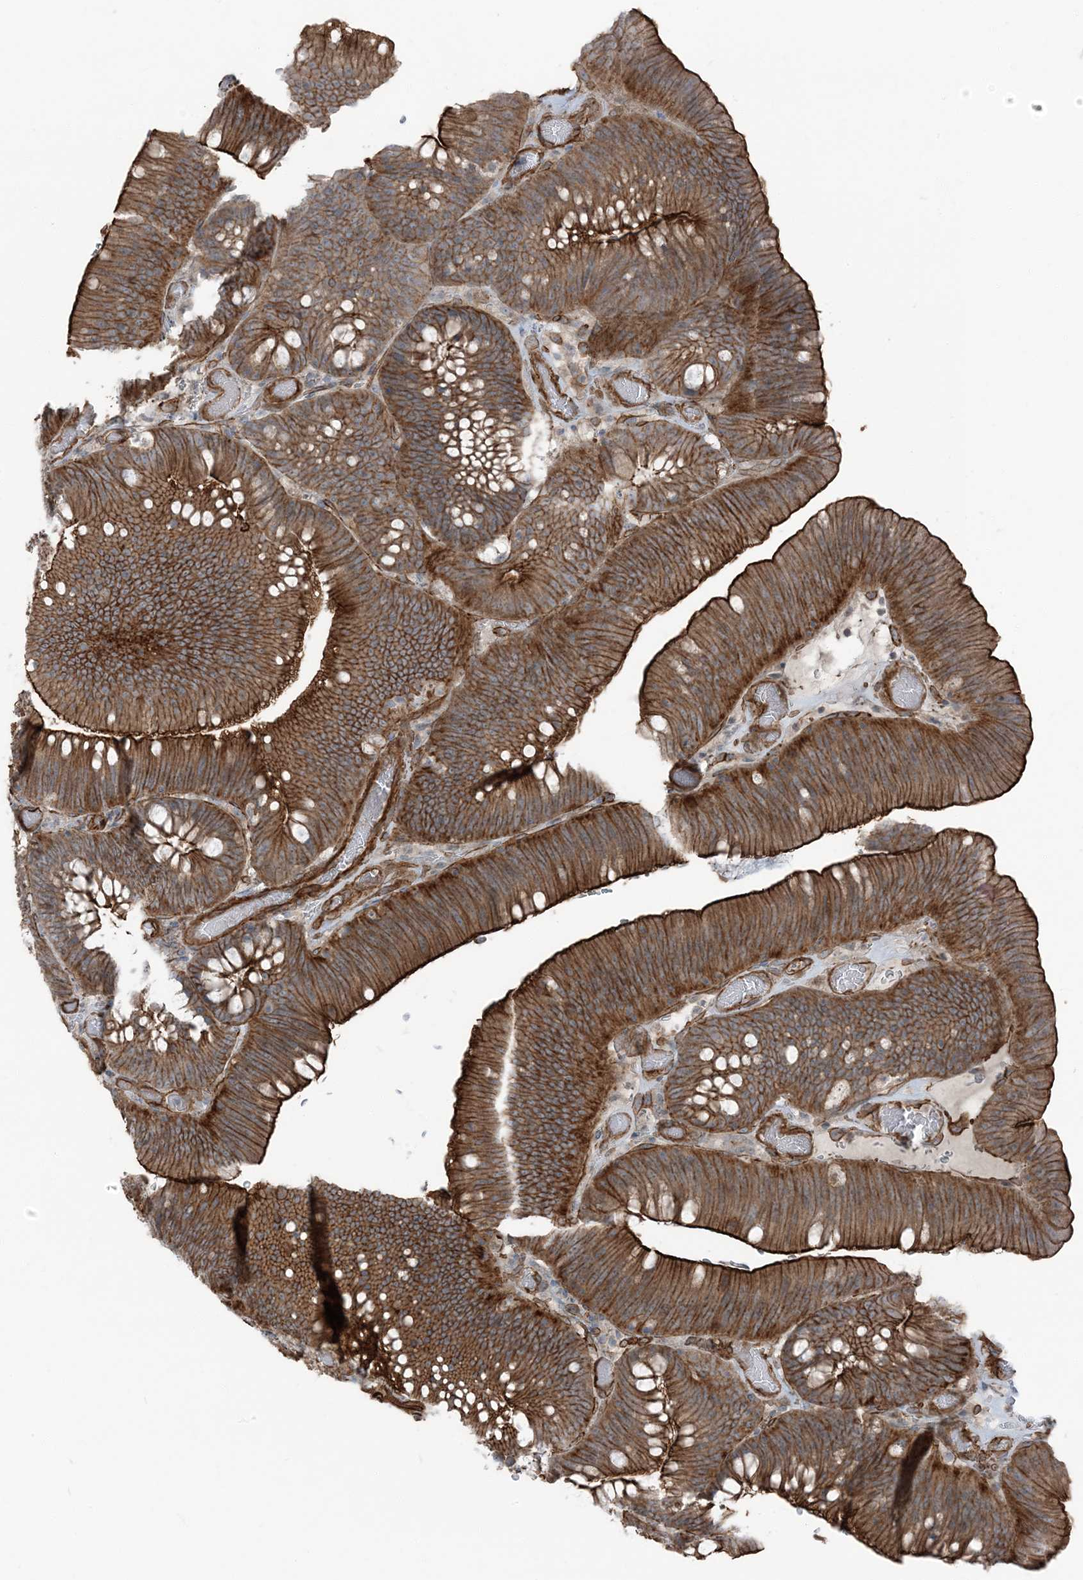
{"staining": {"intensity": "strong", "quantity": ">75%", "location": "cytoplasmic/membranous"}, "tissue": "colorectal cancer", "cell_type": "Tumor cells", "image_type": "cancer", "snomed": [{"axis": "morphology", "description": "Normal tissue, NOS"}, {"axis": "topography", "description": "Colon"}], "caption": "The histopathology image demonstrates staining of colorectal cancer, revealing strong cytoplasmic/membranous protein expression (brown color) within tumor cells.", "gene": "ZFP90", "patient": {"sex": "female", "age": 82}}